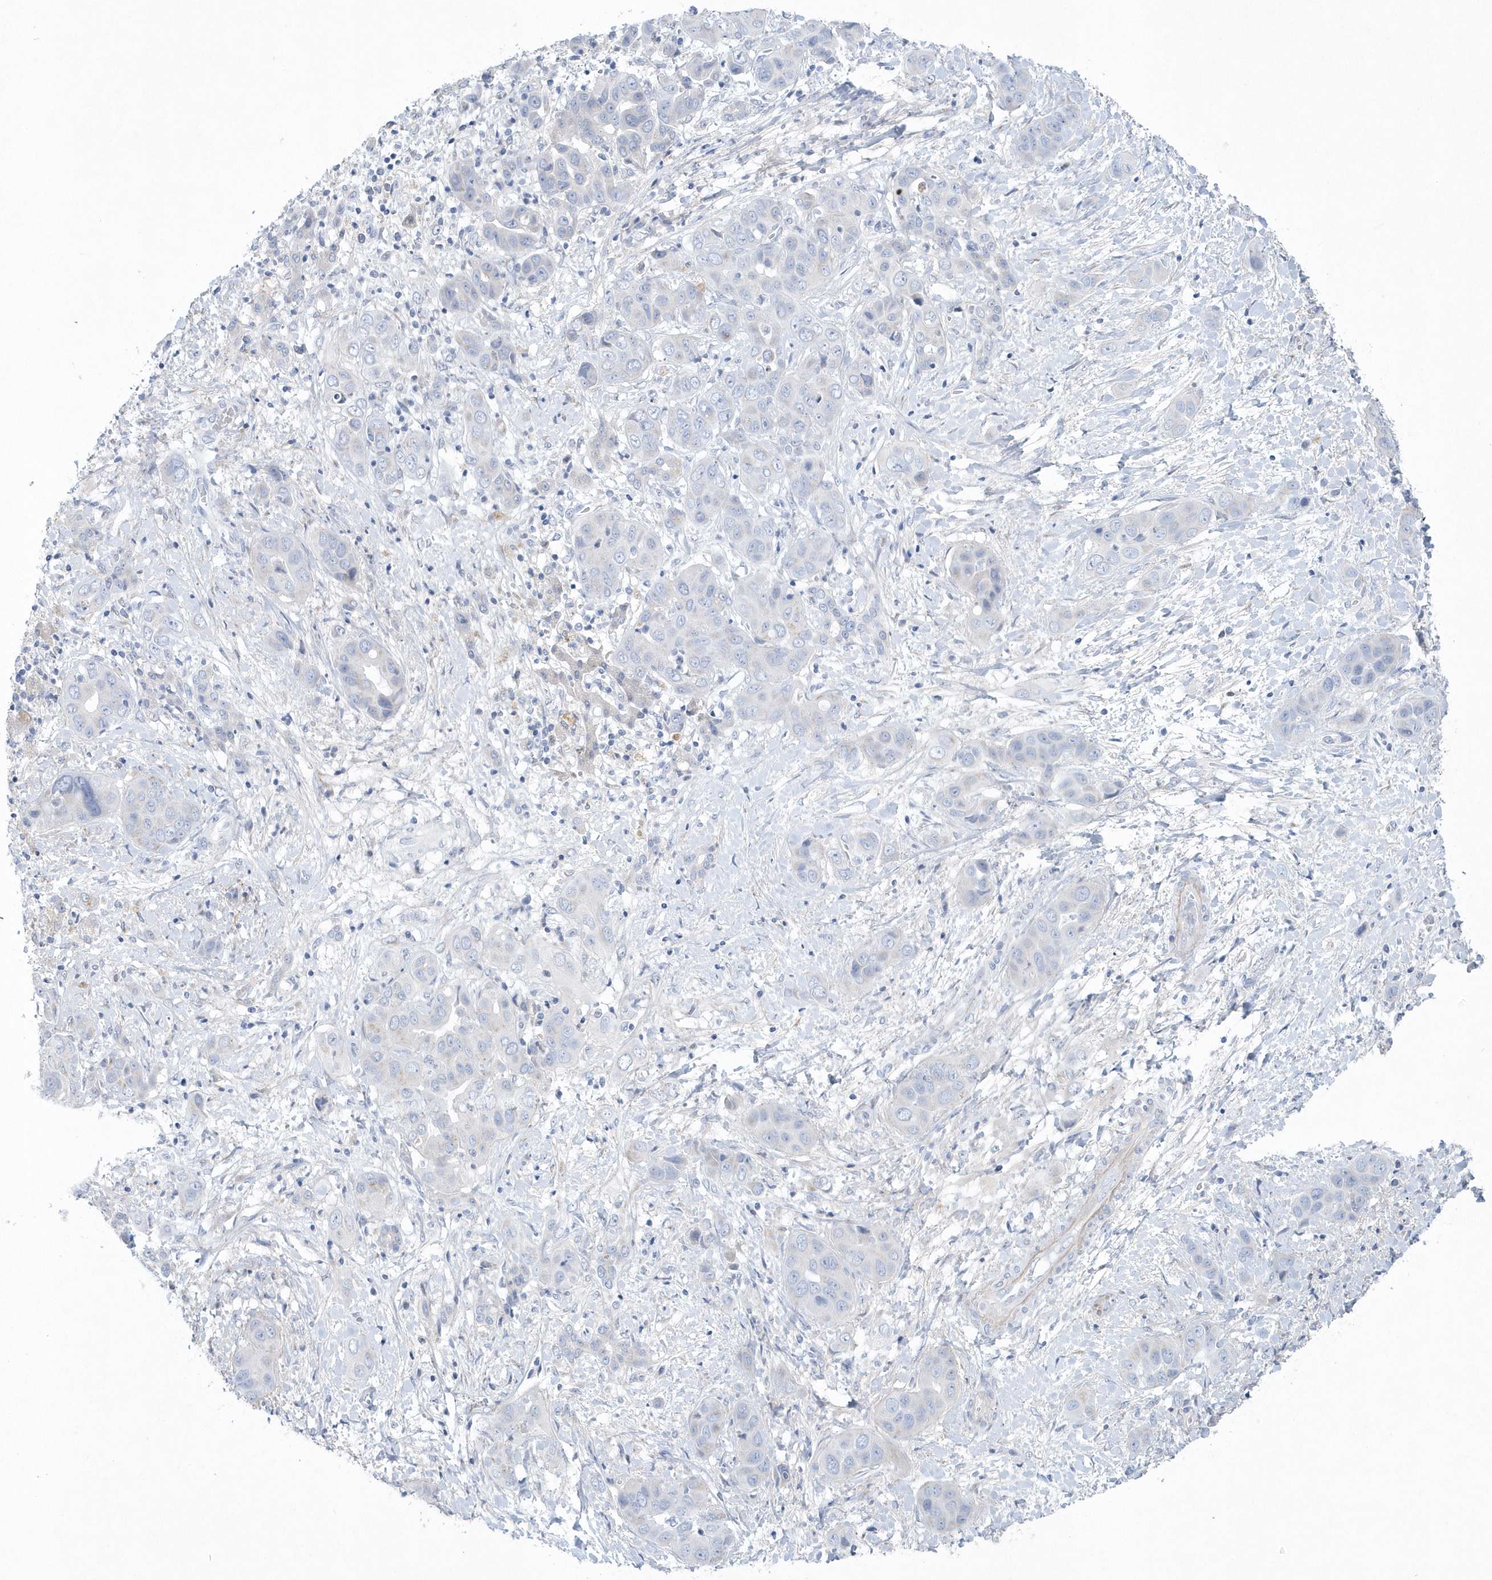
{"staining": {"intensity": "negative", "quantity": "none", "location": "none"}, "tissue": "liver cancer", "cell_type": "Tumor cells", "image_type": "cancer", "snomed": [{"axis": "morphology", "description": "Cholangiocarcinoma"}, {"axis": "topography", "description": "Liver"}], "caption": "Immunohistochemistry micrograph of human cholangiocarcinoma (liver) stained for a protein (brown), which shows no expression in tumor cells.", "gene": "SPATA18", "patient": {"sex": "female", "age": 52}}